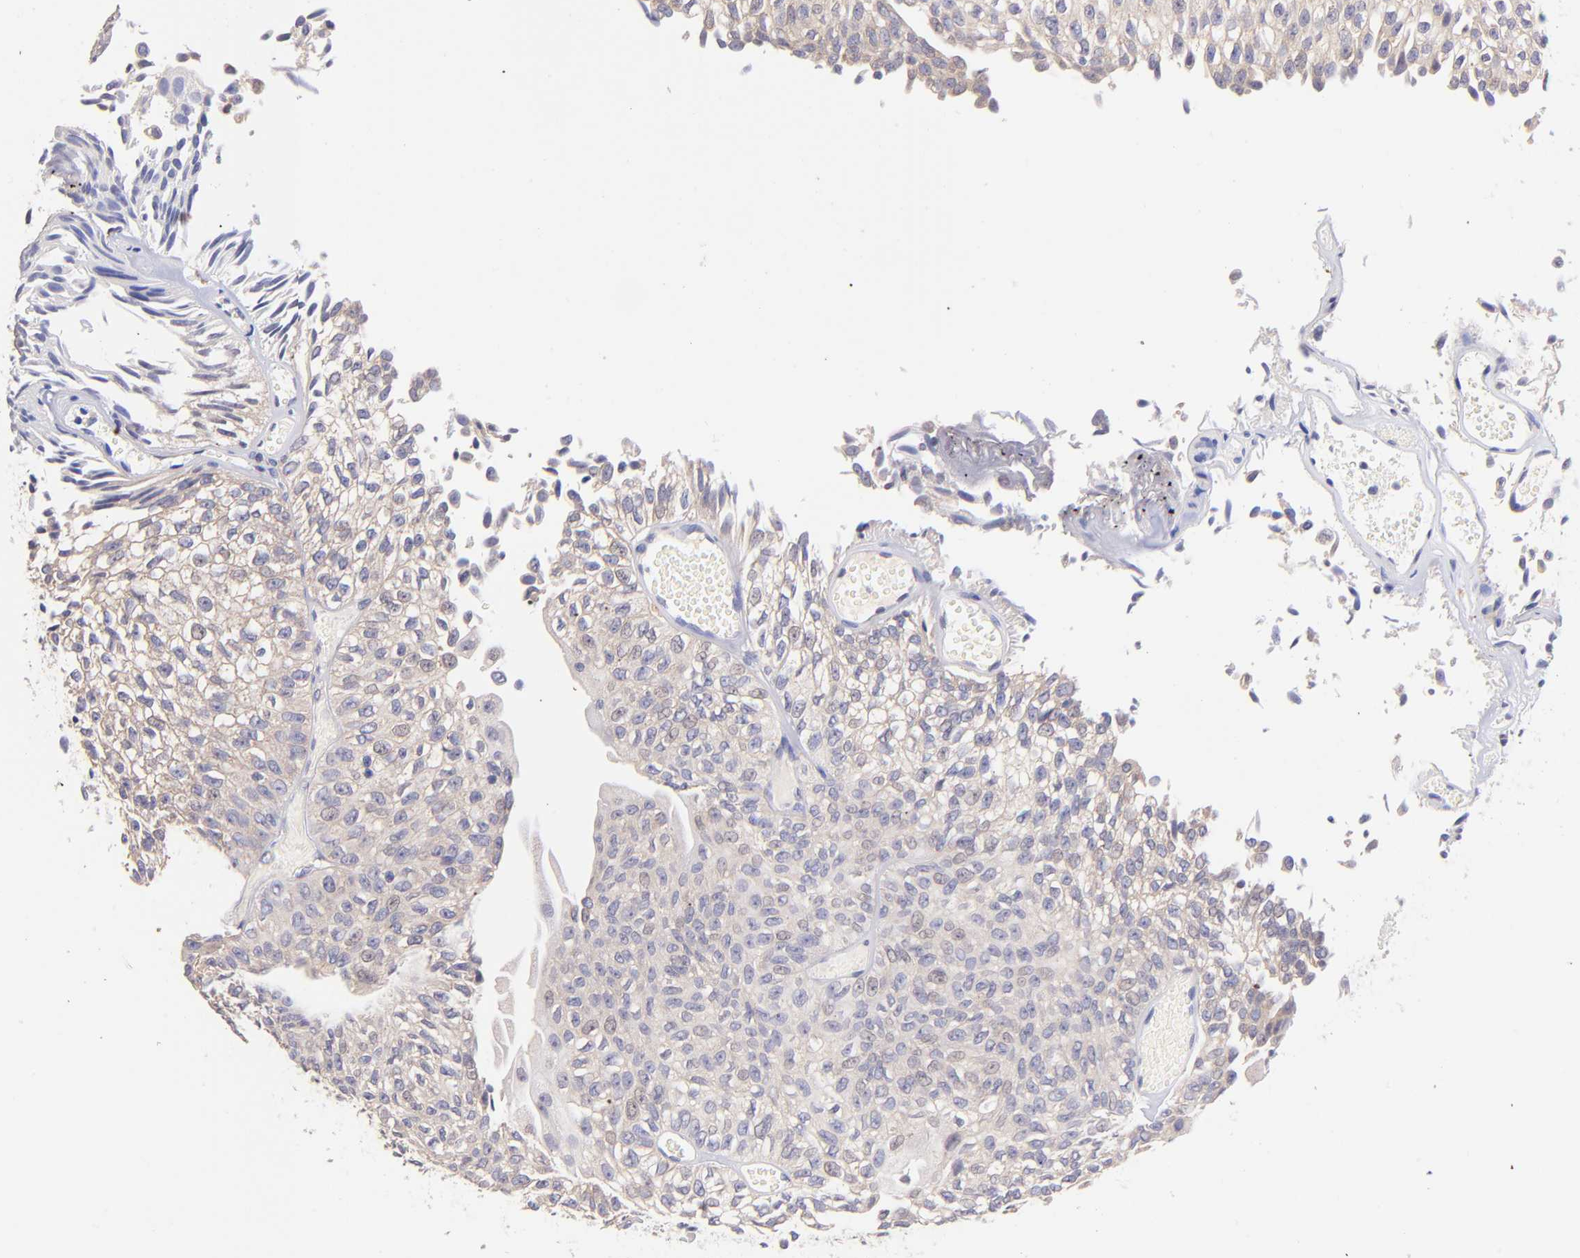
{"staining": {"intensity": "weak", "quantity": "25%-75%", "location": "cytoplasmic/membranous"}, "tissue": "urothelial cancer", "cell_type": "Tumor cells", "image_type": "cancer", "snomed": [{"axis": "morphology", "description": "Urothelial carcinoma, Low grade"}, {"axis": "topography", "description": "Urinary bladder"}], "caption": "The immunohistochemical stain highlights weak cytoplasmic/membranous expression in tumor cells of low-grade urothelial carcinoma tissue.", "gene": "RPL11", "patient": {"sex": "male", "age": 76}}